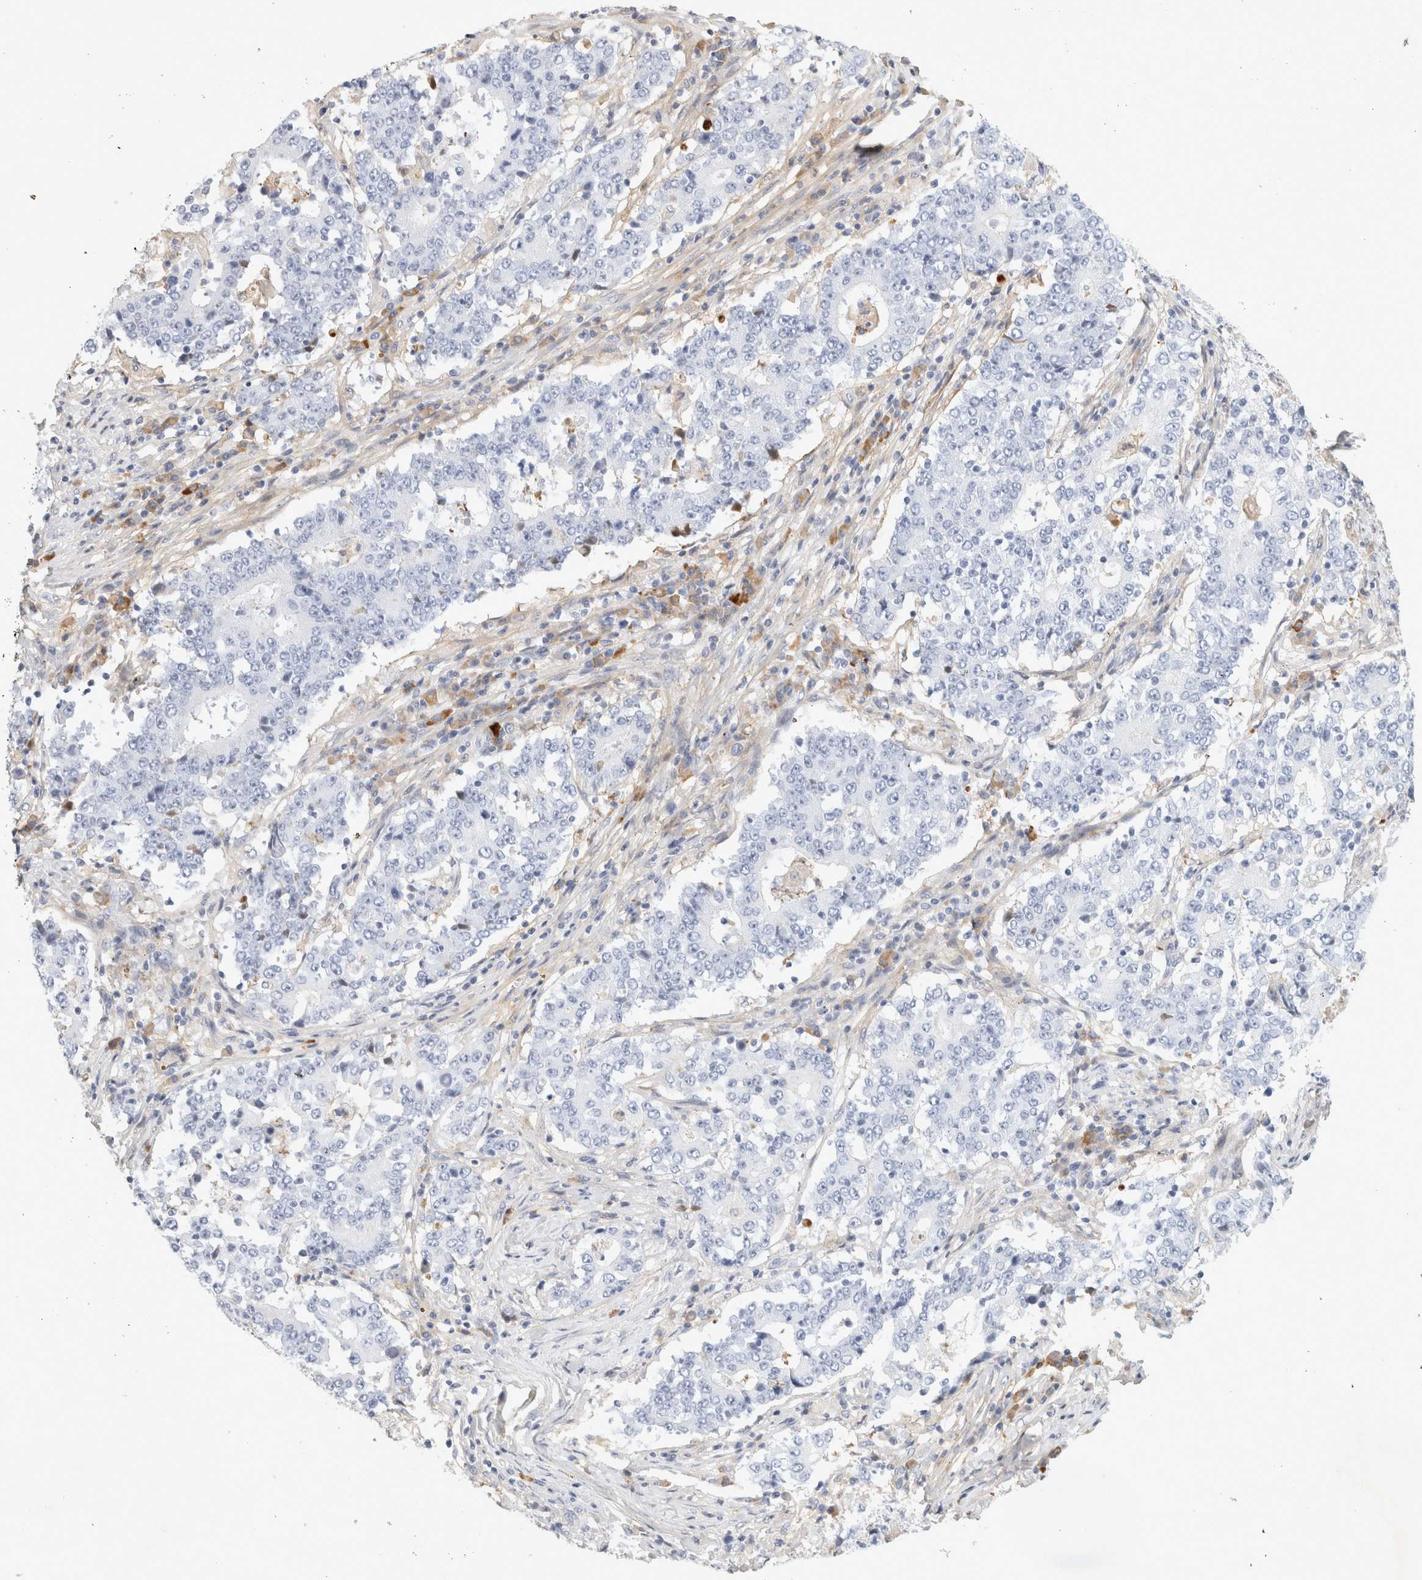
{"staining": {"intensity": "negative", "quantity": "none", "location": "none"}, "tissue": "stomach cancer", "cell_type": "Tumor cells", "image_type": "cancer", "snomed": [{"axis": "morphology", "description": "Adenocarcinoma, NOS"}, {"axis": "topography", "description": "Stomach"}], "caption": "Tumor cells show no significant protein positivity in stomach adenocarcinoma. Nuclei are stained in blue.", "gene": "FGL2", "patient": {"sex": "male", "age": 59}}